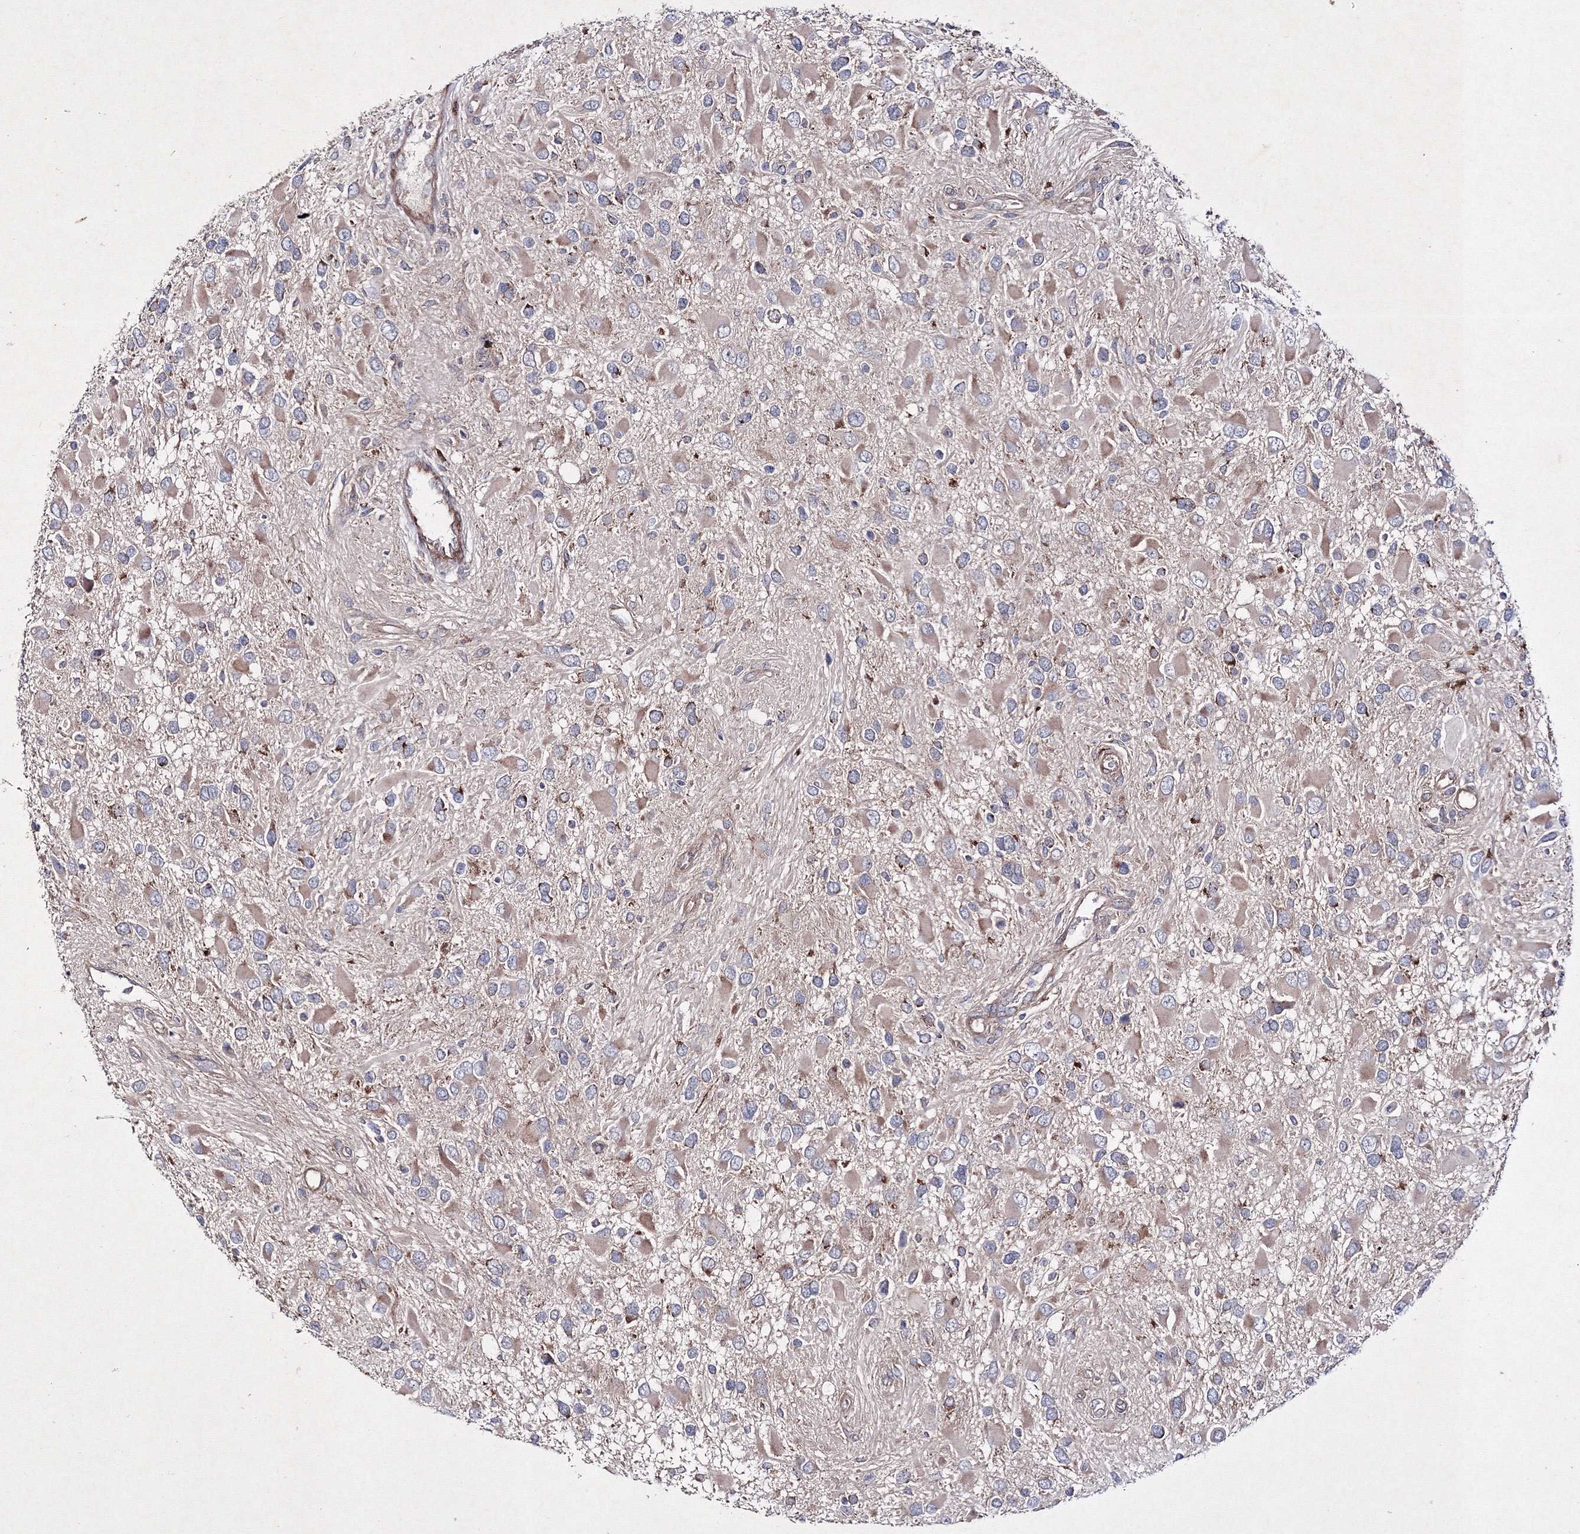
{"staining": {"intensity": "negative", "quantity": "none", "location": "none"}, "tissue": "glioma", "cell_type": "Tumor cells", "image_type": "cancer", "snomed": [{"axis": "morphology", "description": "Glioma, malignant, High grade"}, {"axis": "topography", "description": "Brain"}], "caption": "Image shows no protein staining in tumor cells of glioma tissue.", "gene": "GFM1", "patient": {"sex": "male", "age": 53}}